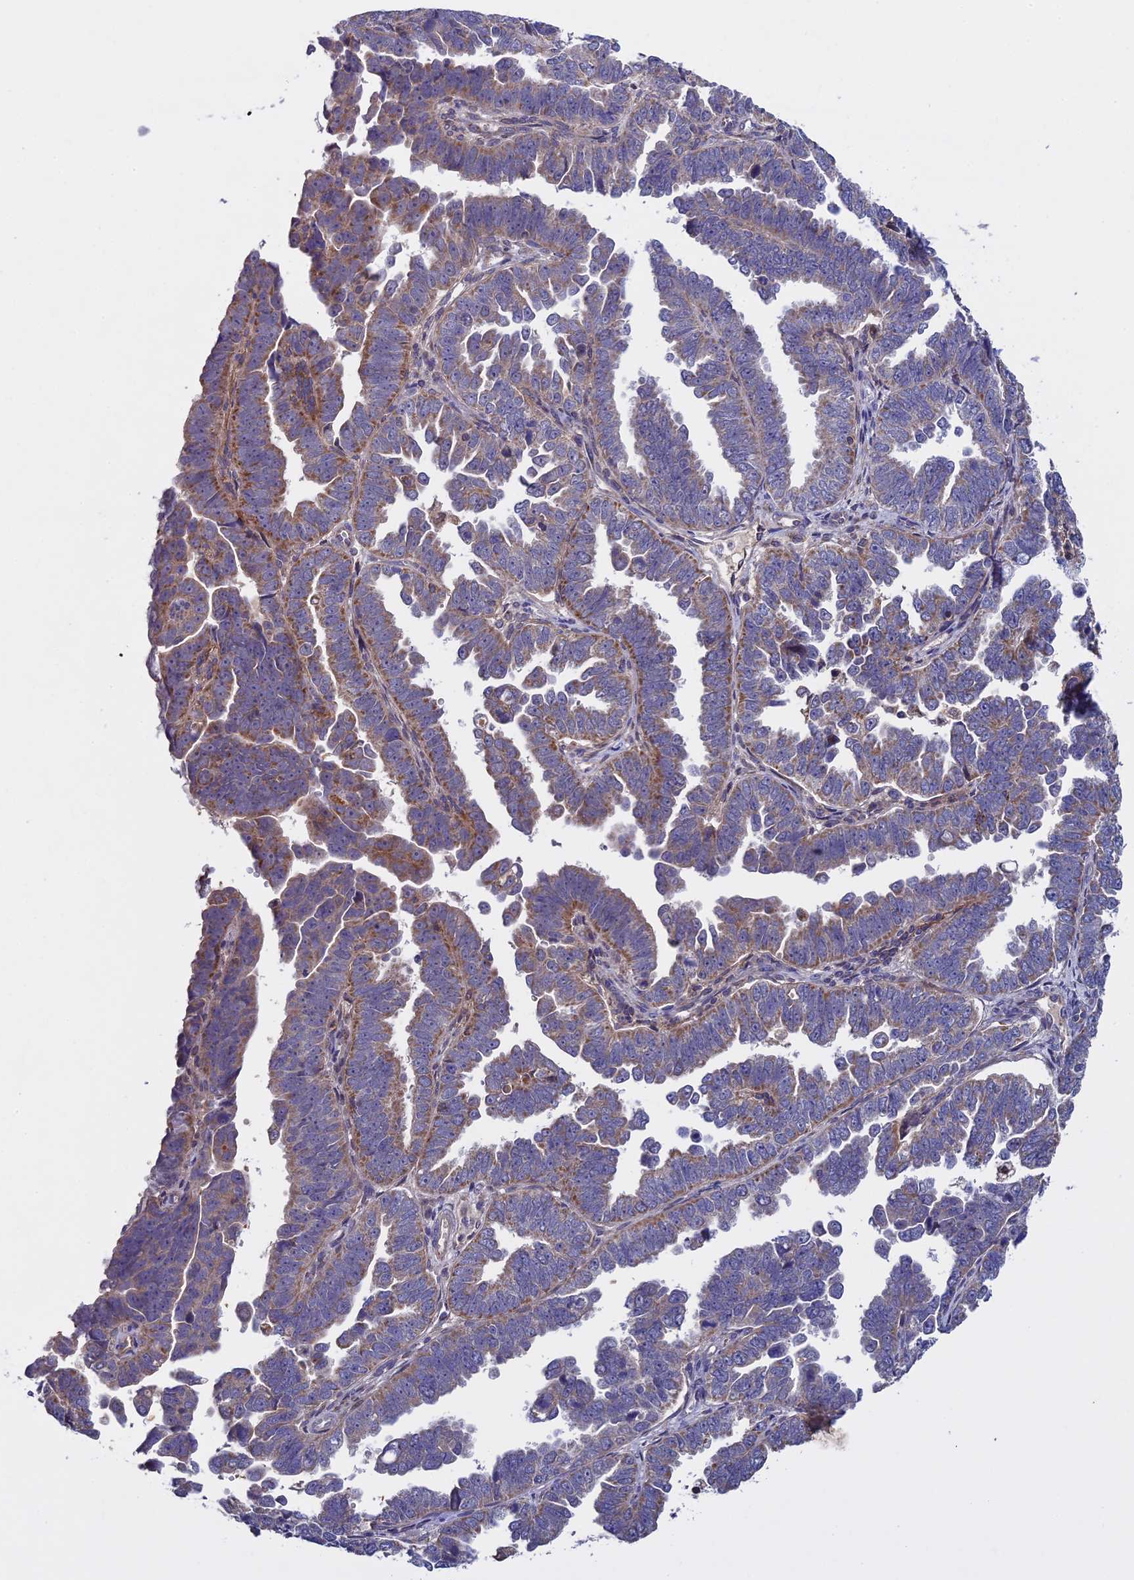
{"staining": {"intensity": "moderate", "quantity": "<25%", "location": "cytoplasmic/membranous"}, "tissue": "endometrial cancer", "cell_type": "Tumor cells", "image_type": "cancer", "snomed": [{"axis": "morphology", "description": "Adenocarcinoma, NOS"}, {"axis": "topography", "description": "Endometrium"}], "caption": "The micrograph displays staining of adenocarcinoma (endometrial), revealing moderate cytoplasmic/membranous protein staining (brown color) within tumor cells. (DAB IHC with brightfield microscopy, high magnification).", "gene": "RNF17", "patient": {"sex": "female", "age": 75}}